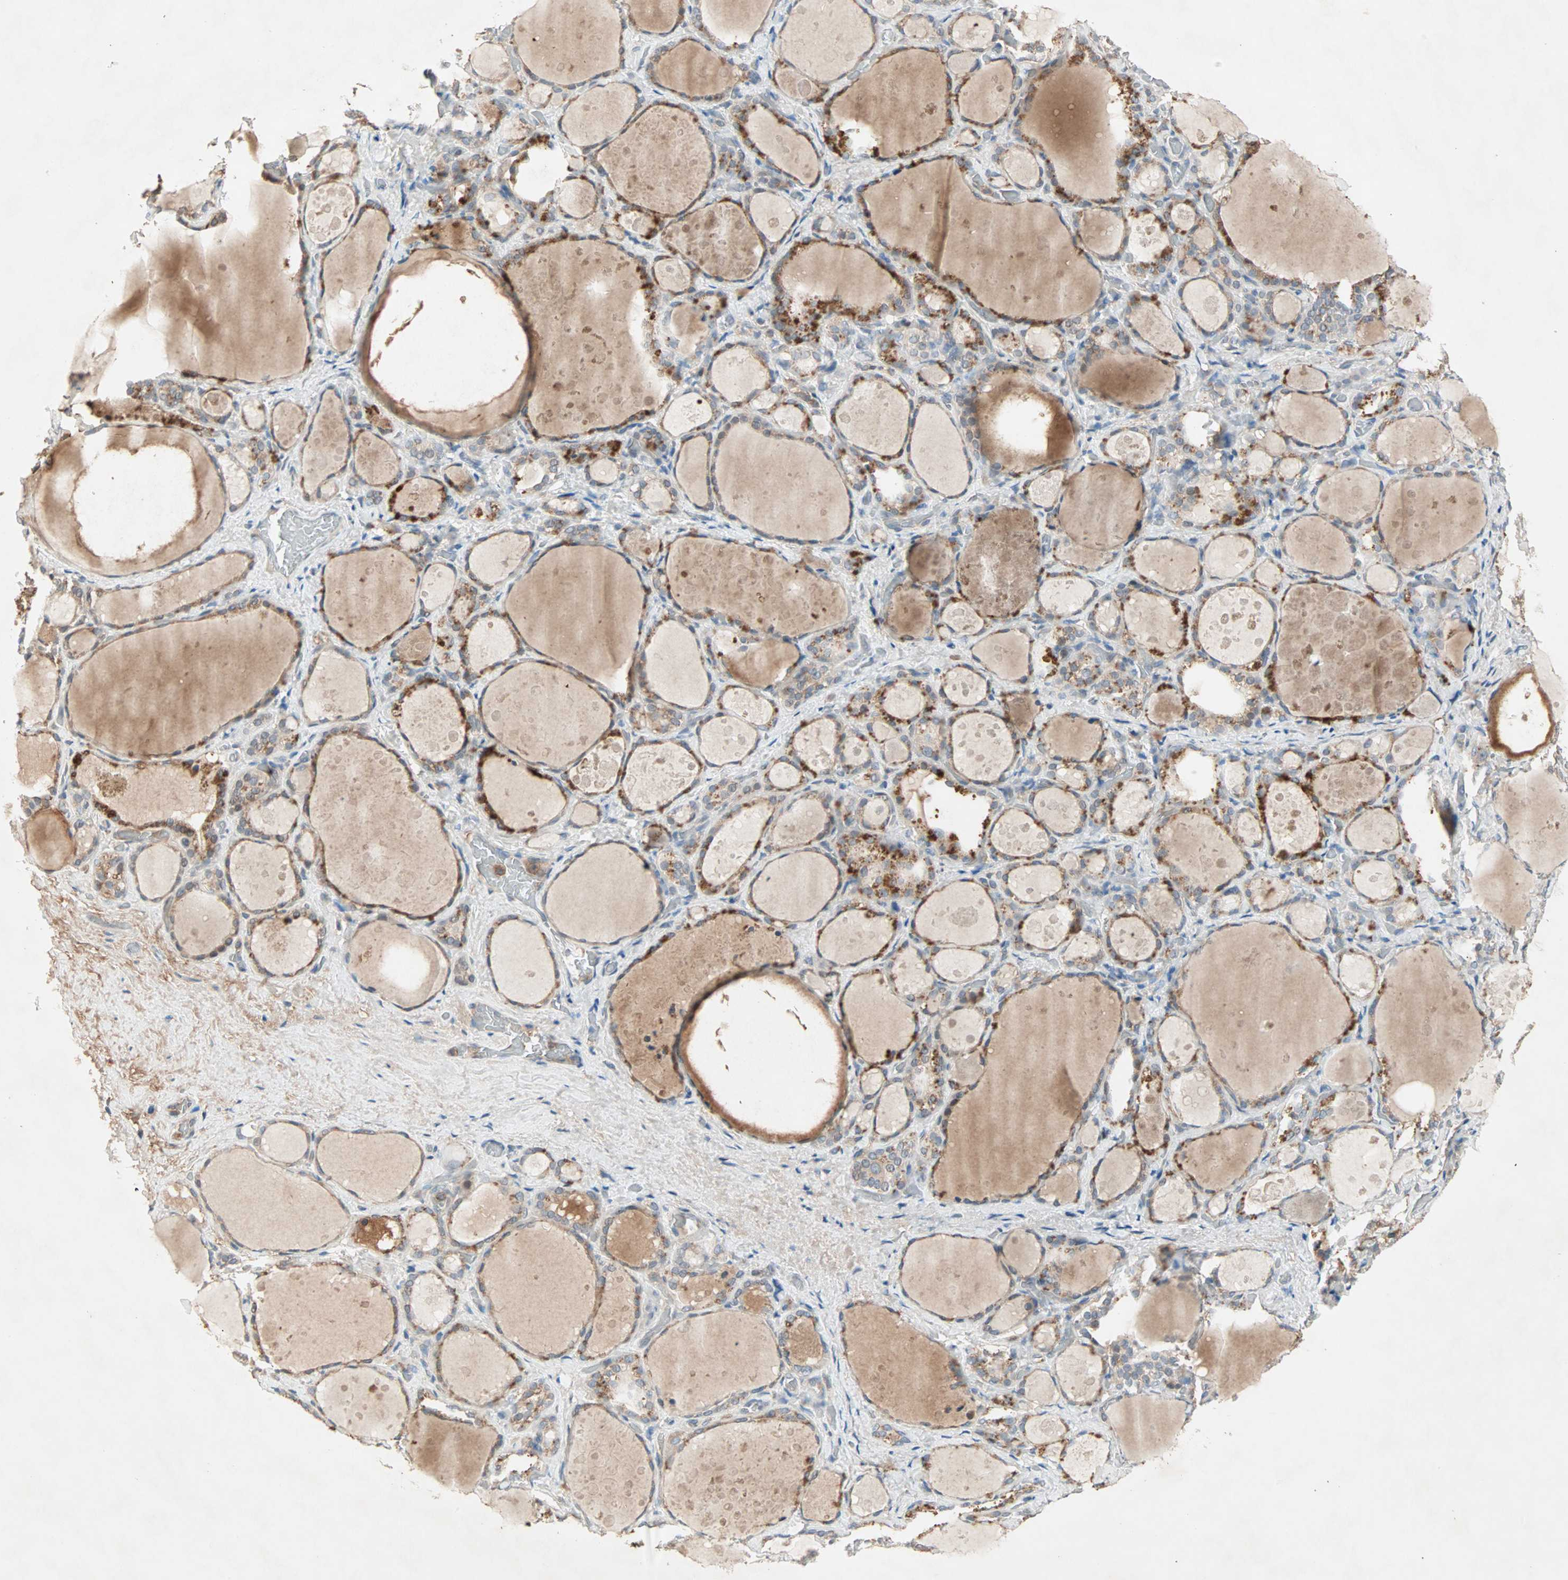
{"staining": {"intensity": "strong", "quantity": ">75%", "location": "cytoplasmic/membranous"}, "tissue": "thyroid gland", "cell_type": "Glandular cells", "image_type": "normal", "snomed": [{"axis": "morphology", "description": "Normal tissue, NOS"}, {"axis": "topography", "description": "Thyroid gland"}], "caption": "Protein expression analysis of benign thyroid gland shows strong cytoplasmic/membranous expression in approximately >75% of glandular cells. (brown staining indicates protein expression, while blue staining denotes nuclei).", "gene": "TEC", "patient": {"sex": "female", "age": 75}}